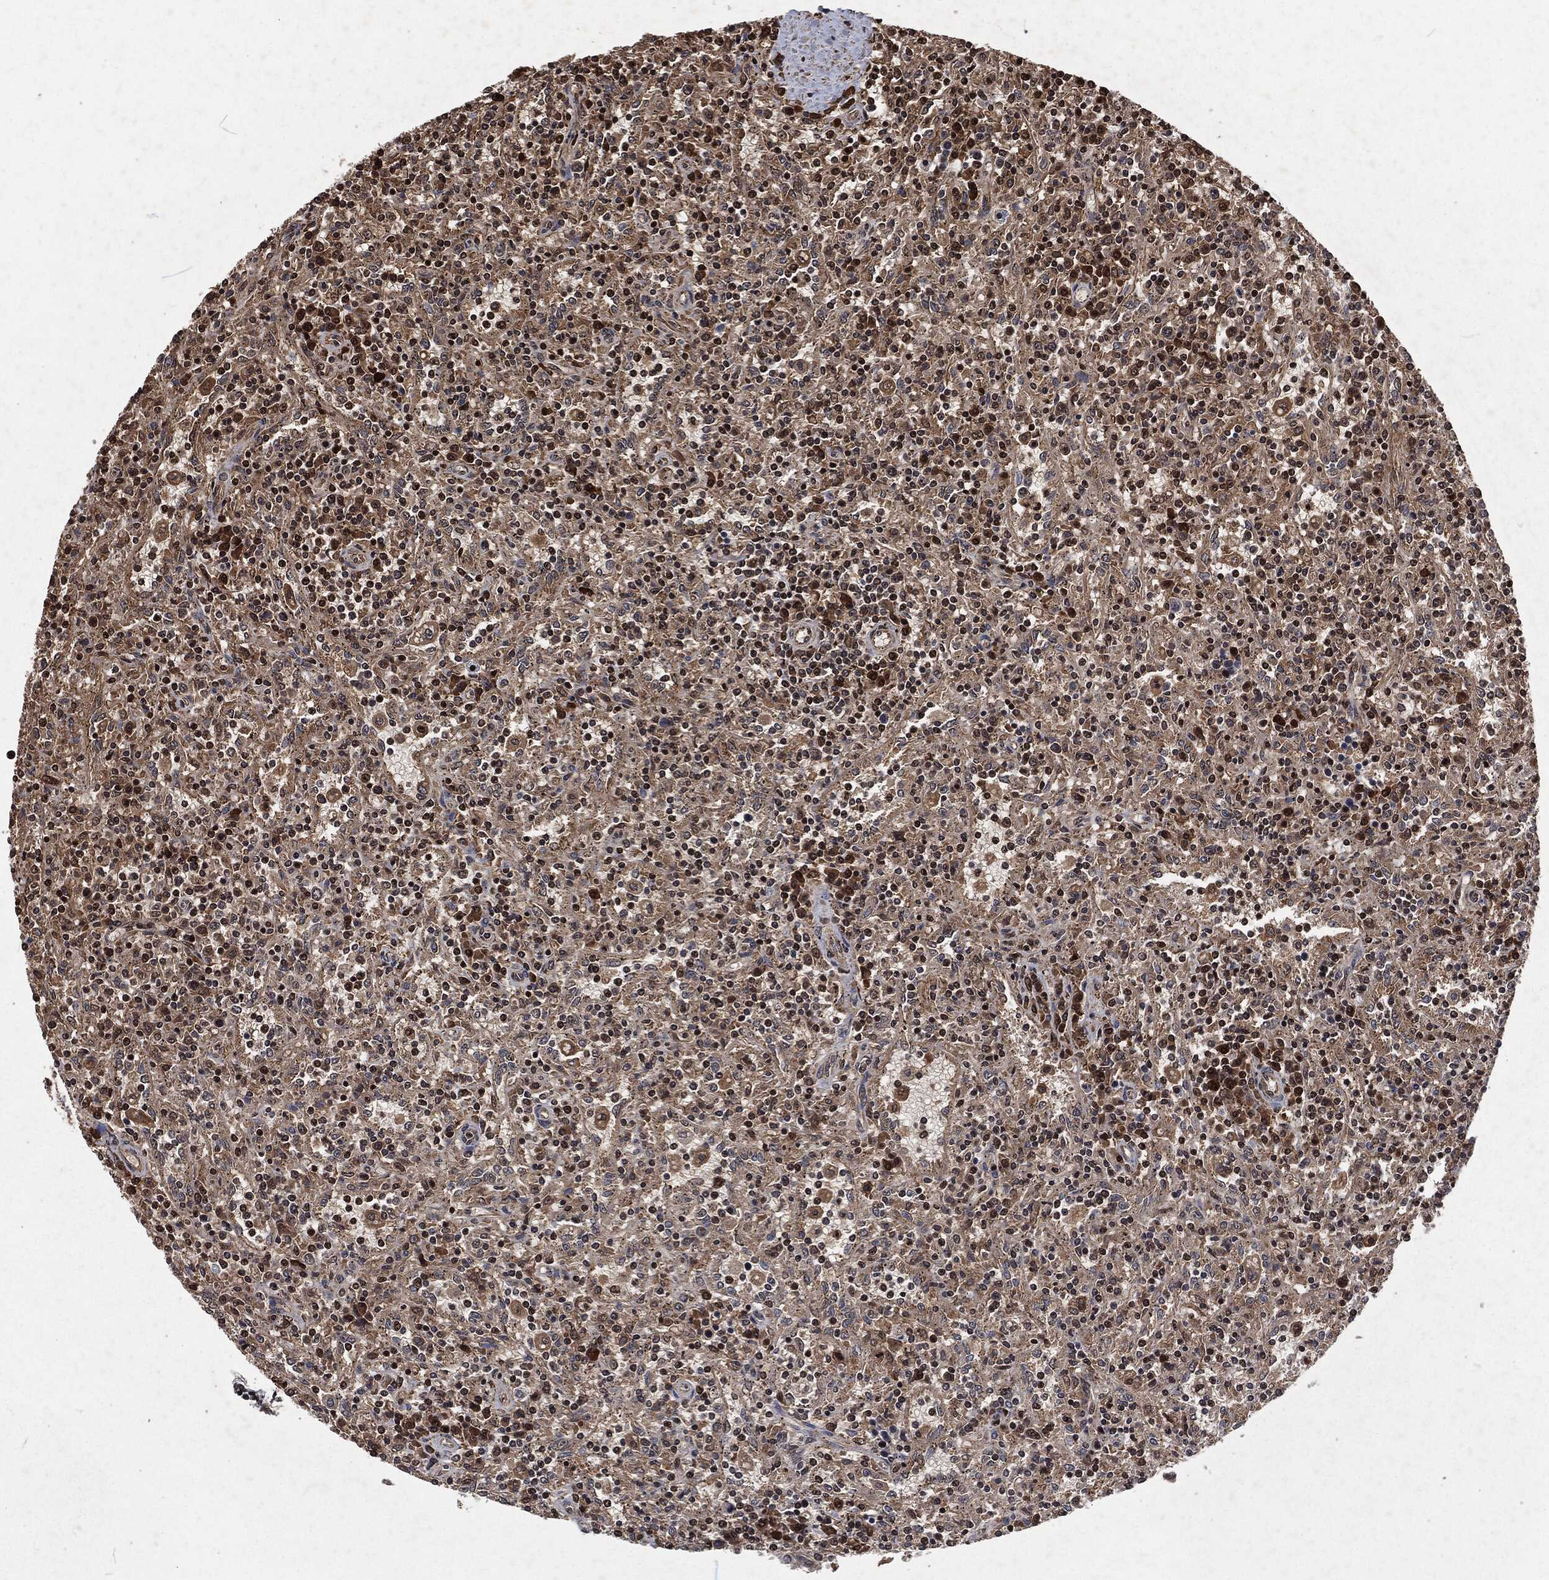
{"staining": {"intensity": "strong", "quantity": "<25%", "location": "nuclear"}, "tissue": "lymphoma", "cell_type": "Tumor cells", "image_type": "cancer", "snomed": [{"axis": "morphology", "description": "Malignant lymphoma, non-Hodgkin's type, Low grade"}, {"axis": "topography", "description": "Spleen"}], "caption": "This is an image of immunohistochemistry (IHC) staining of low-grade malignant lymphoma, non-Hodgkin's type, which shows strong expression in the nuclear of tumor cells.", "gene": "SNAI1", "patient": {"sex": "male", "age": 62}}